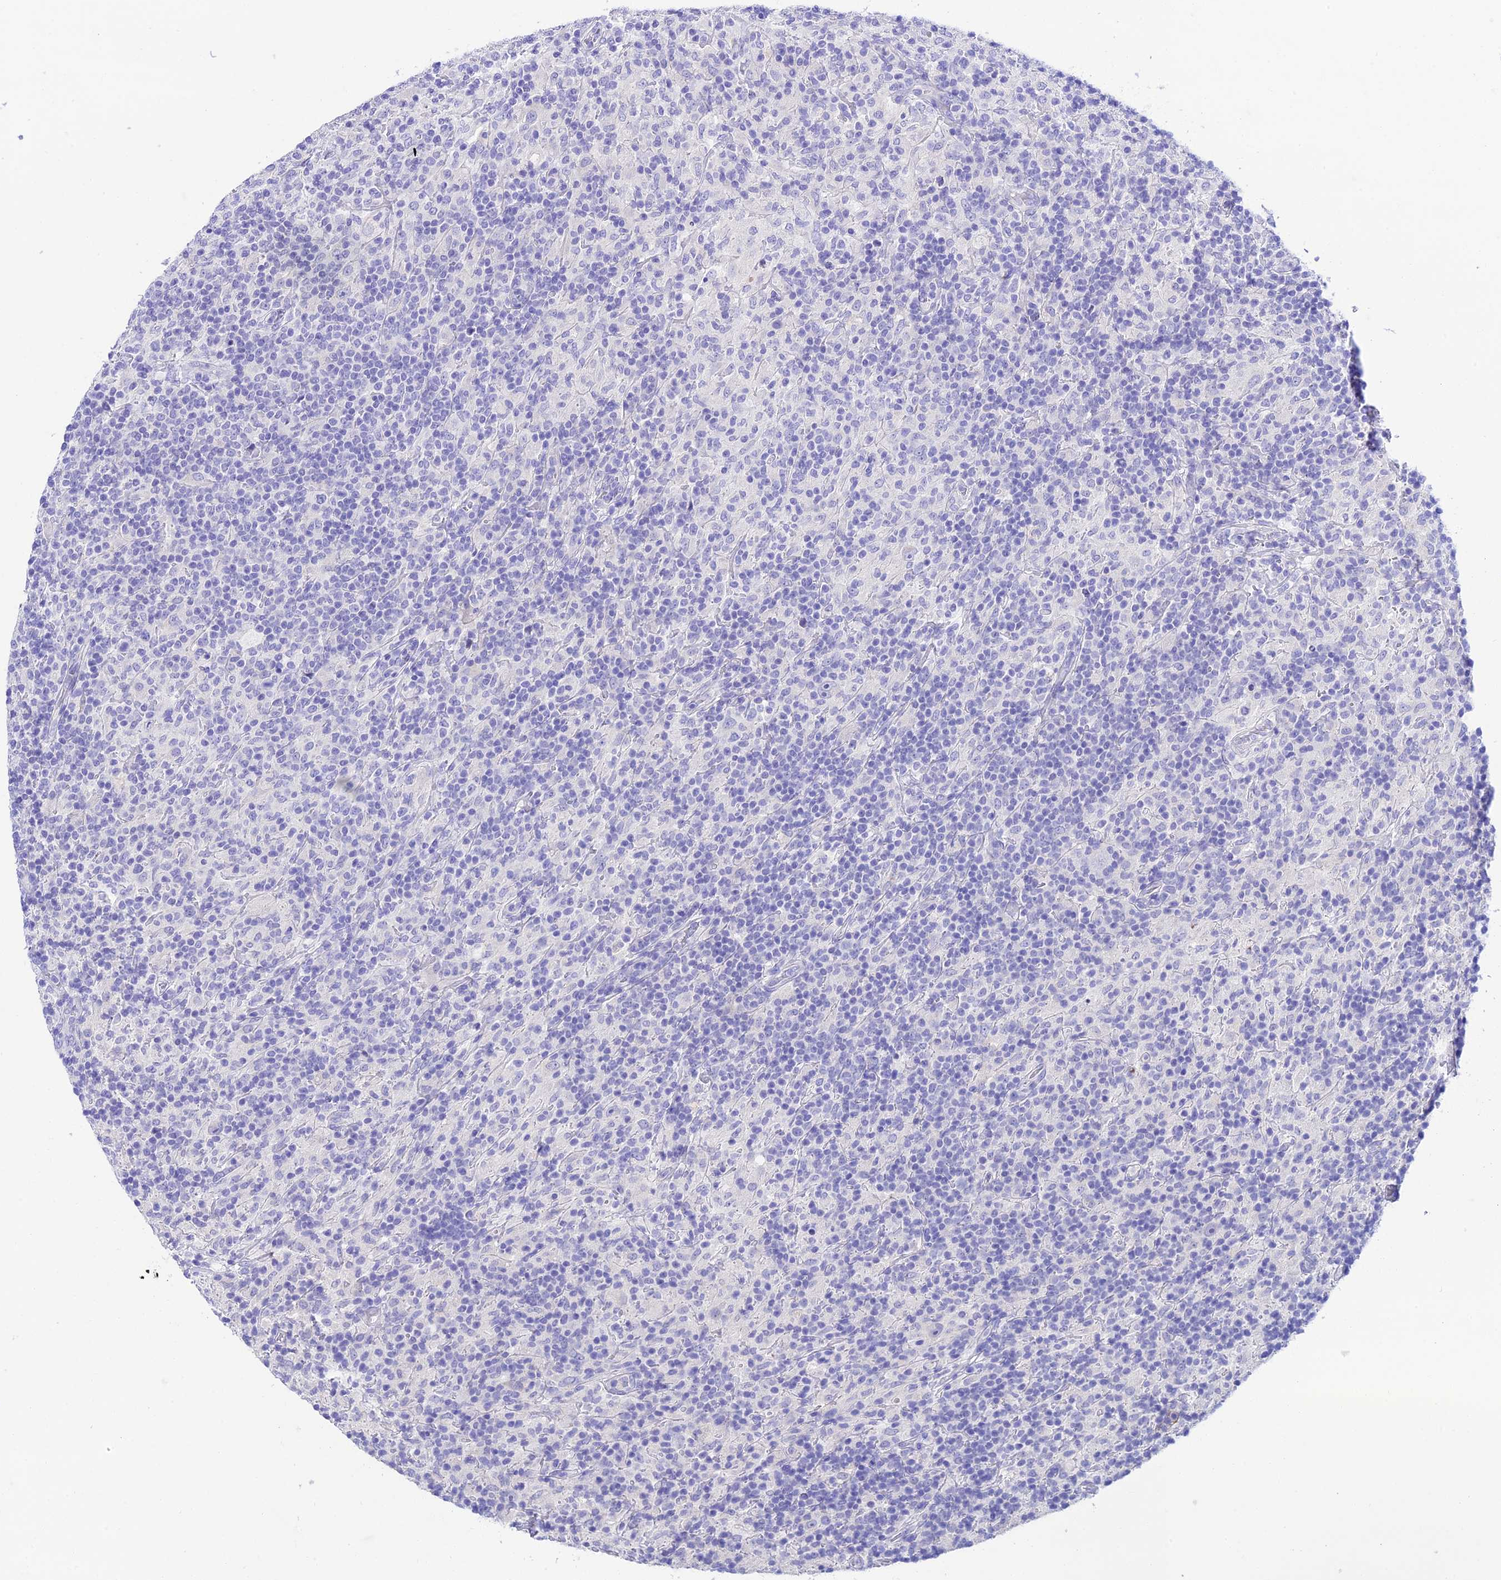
{"staining": {"intensity": "negative", "quantity": "none", "location": "none"}, "tissue": "lymphoma", "cell_type": "Tumor cells", "image_type": "cancer", "snomed": [{"axis": "morphology", "description": "Hodgkin's disease, NOS"}, {"axis": "topography", "description": "Lymph node"}], "caption": "Tumor cells are negative for brown protein staining in lymphoma.", "gene": "NLRP6", "patient": {"sex": "male", "age": 70}}